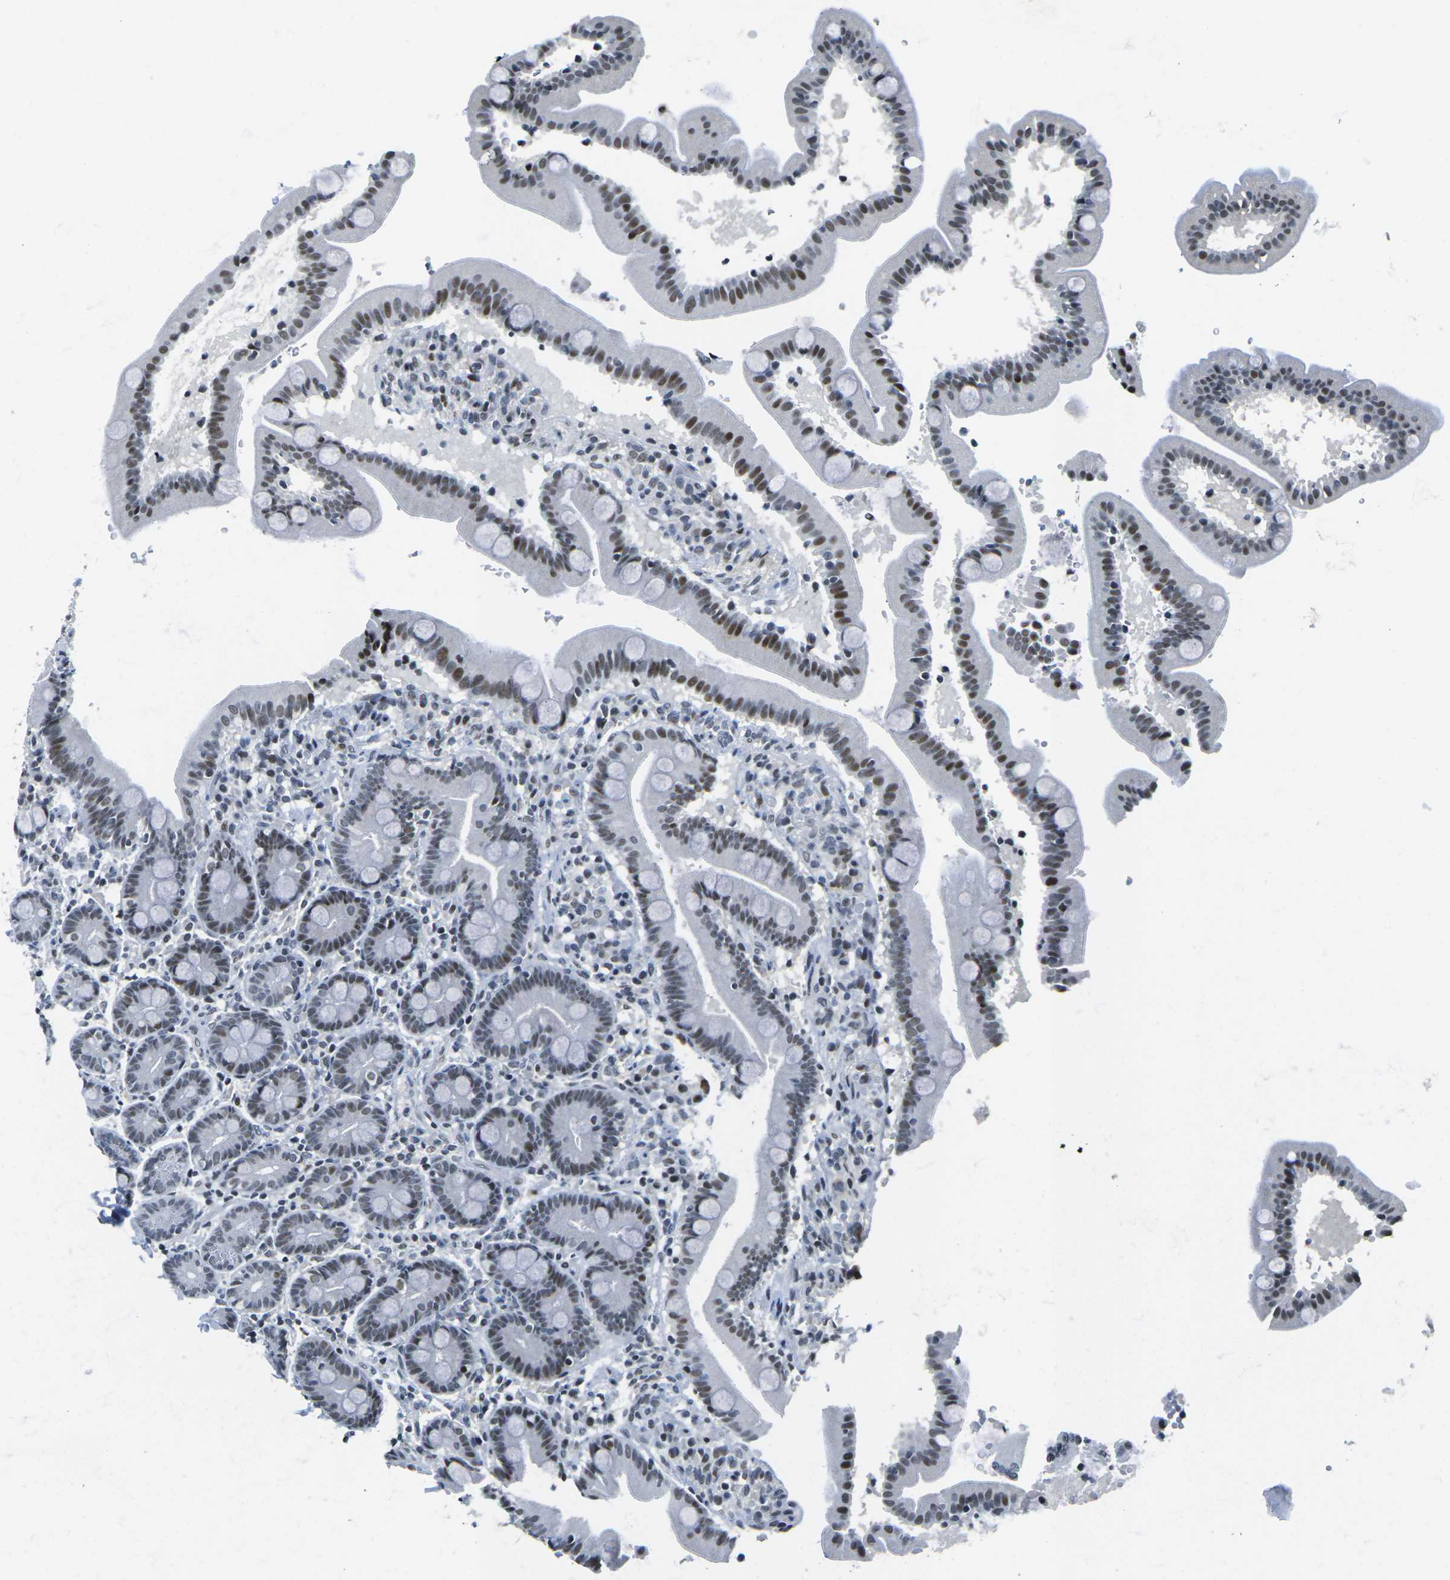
{"staining": {"intensity": "moderate", "quantity": "<25%", "location": "nuclear"}, "tissue": "duodenum", "cell_type": "Glandular cells", "image_type": "normal", "snomed": [{"axis": "morphology", "description": "Normal tissue, NOS"}, {"axis": "topography", "description": "Duodenum"}], "caption": "Glandular cells show low levels of moderate nuclear expression in approximately <25% of cells in normal human duodenum. Nuclei are stained in blue.", "gene": "PRPF8", "patient": {"sex": "male", "age": 54}}